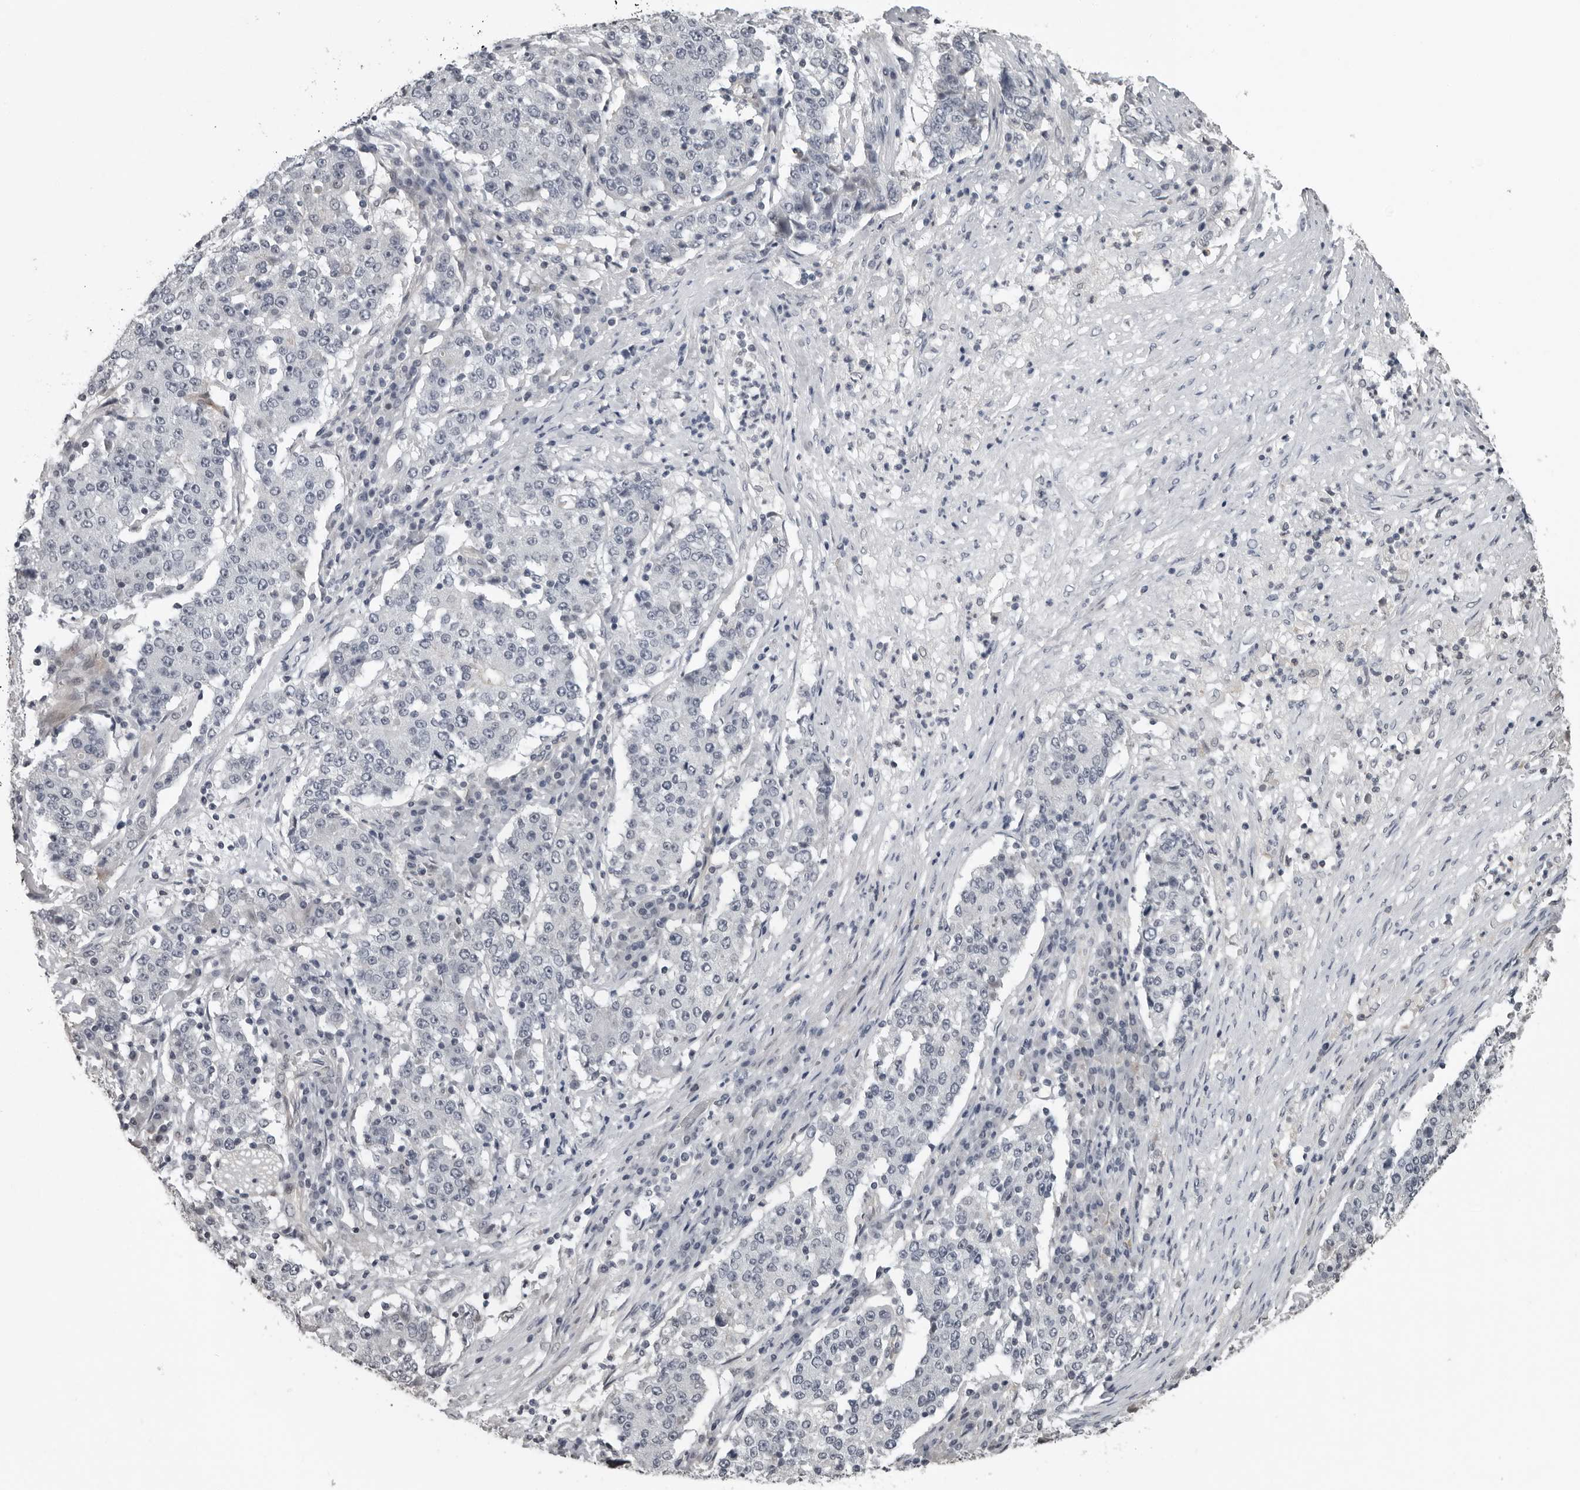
{"staining": {"intensity": "negative", "quantity": "none", "location": "none"}, "tissue": "stomach cancer", "cell_type": "Tumor cells", "image_type": "cancer", "snomed": [{"axis": "morphology", "description": "Adenocarcinoma, NOS"}, {"axis": "topography", "description": "Stomach"}], "caption": "Stomach adenocarcinoma stained for a protein using immunohistochemistry (IHC) shows no expression tumor cells.", "gene": "PRRX2", "patient": {"sex": "male", "age": 59}}